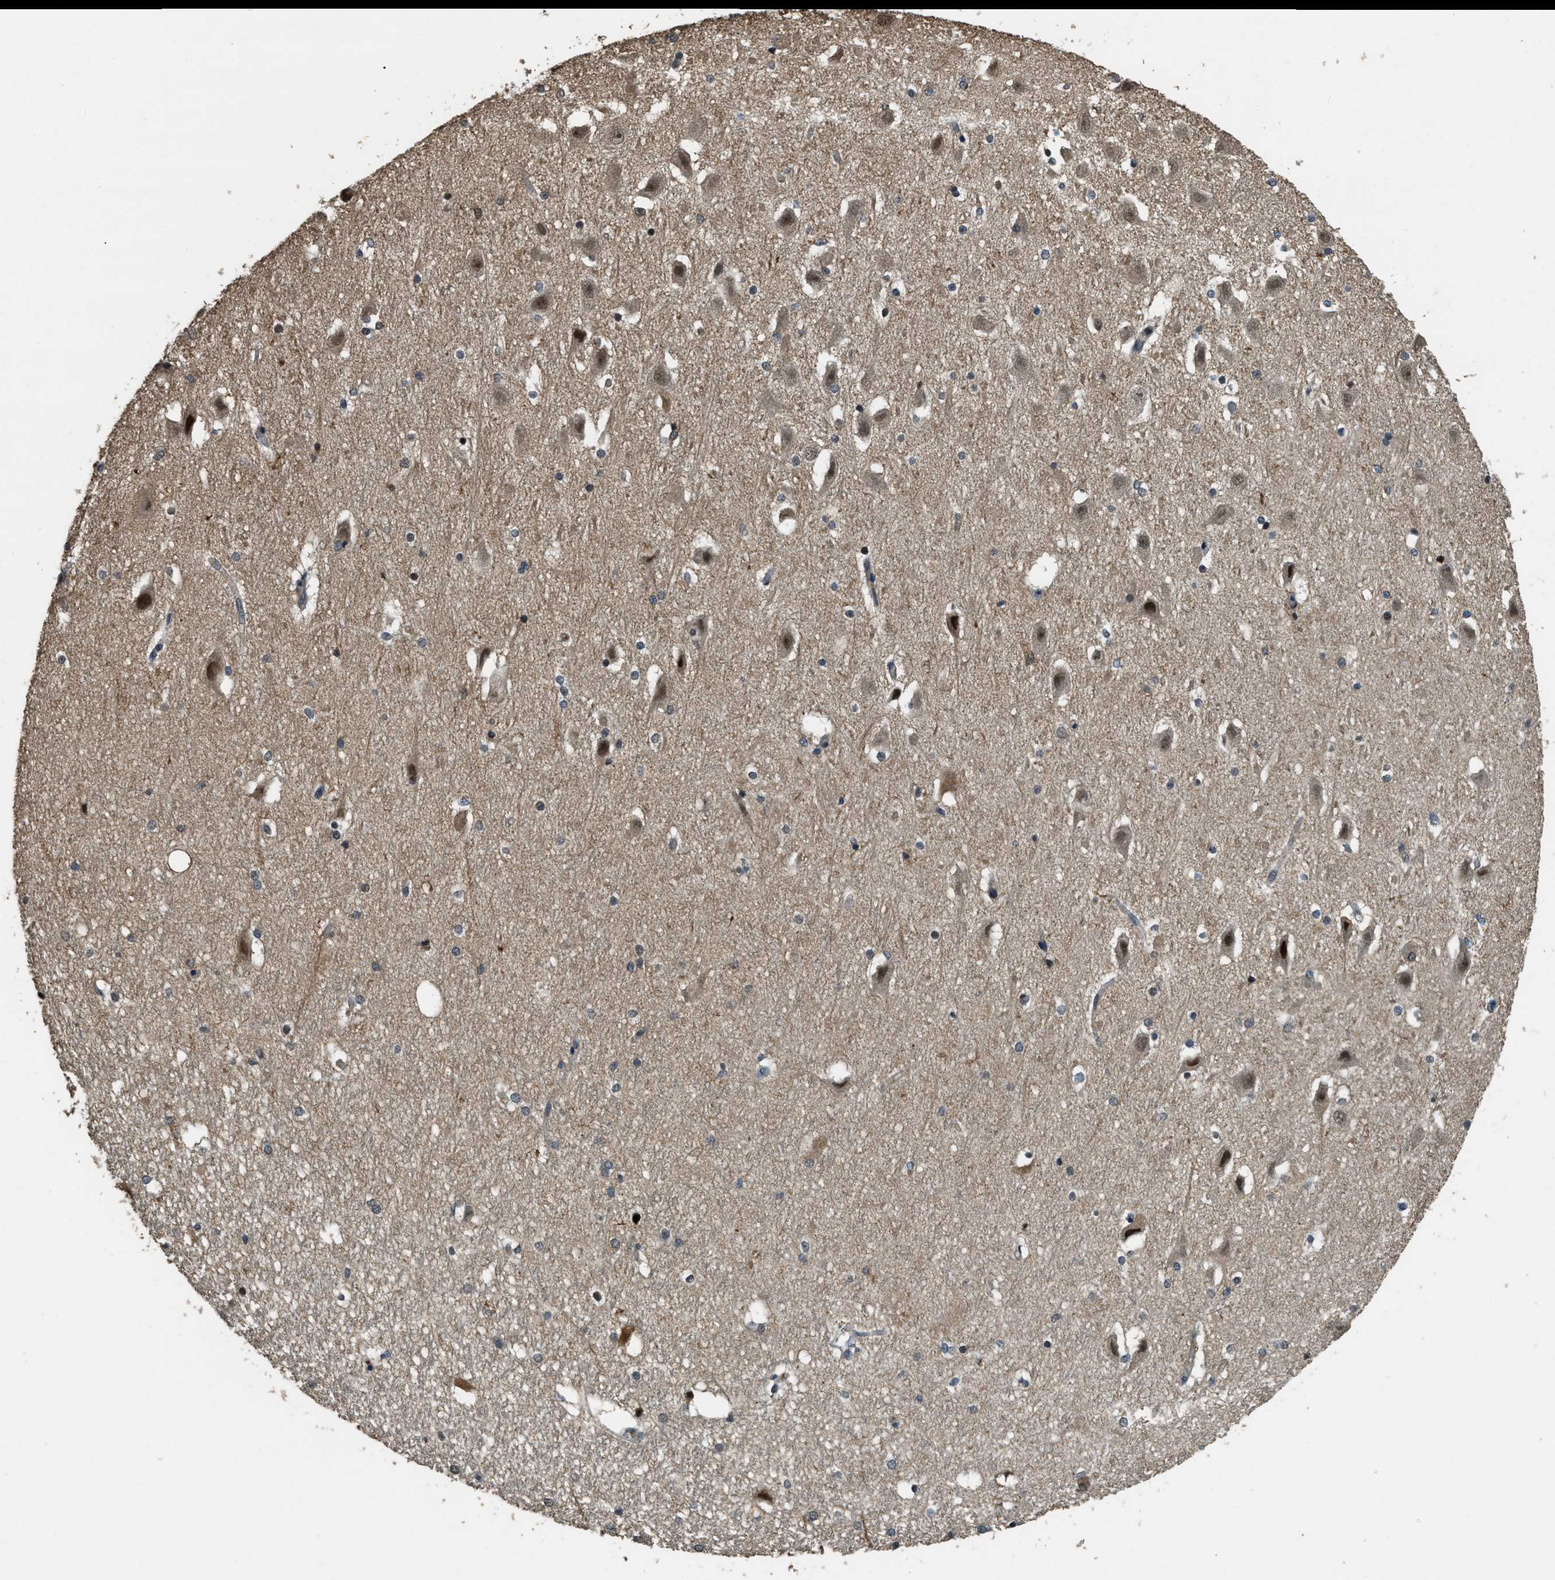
{"staining": {"intensity": "negative", "quantity": "none", "location": "none"}, "tissue": "hippocampus", "cell_type": "Glial cells", "image_type": "normal", "snomed": [{"axis": "morphology", "description": "Normal tissue, NOS"}, {"axis": "topography", "description": "Hippocampus"}], "caption": "An immunohistochemistry image of unremarkable hippocampus is shown. There is no staining in glial cells of hippocampus.", "gene": "RNF141", "patient": {"sex": "female", "age": 19}}